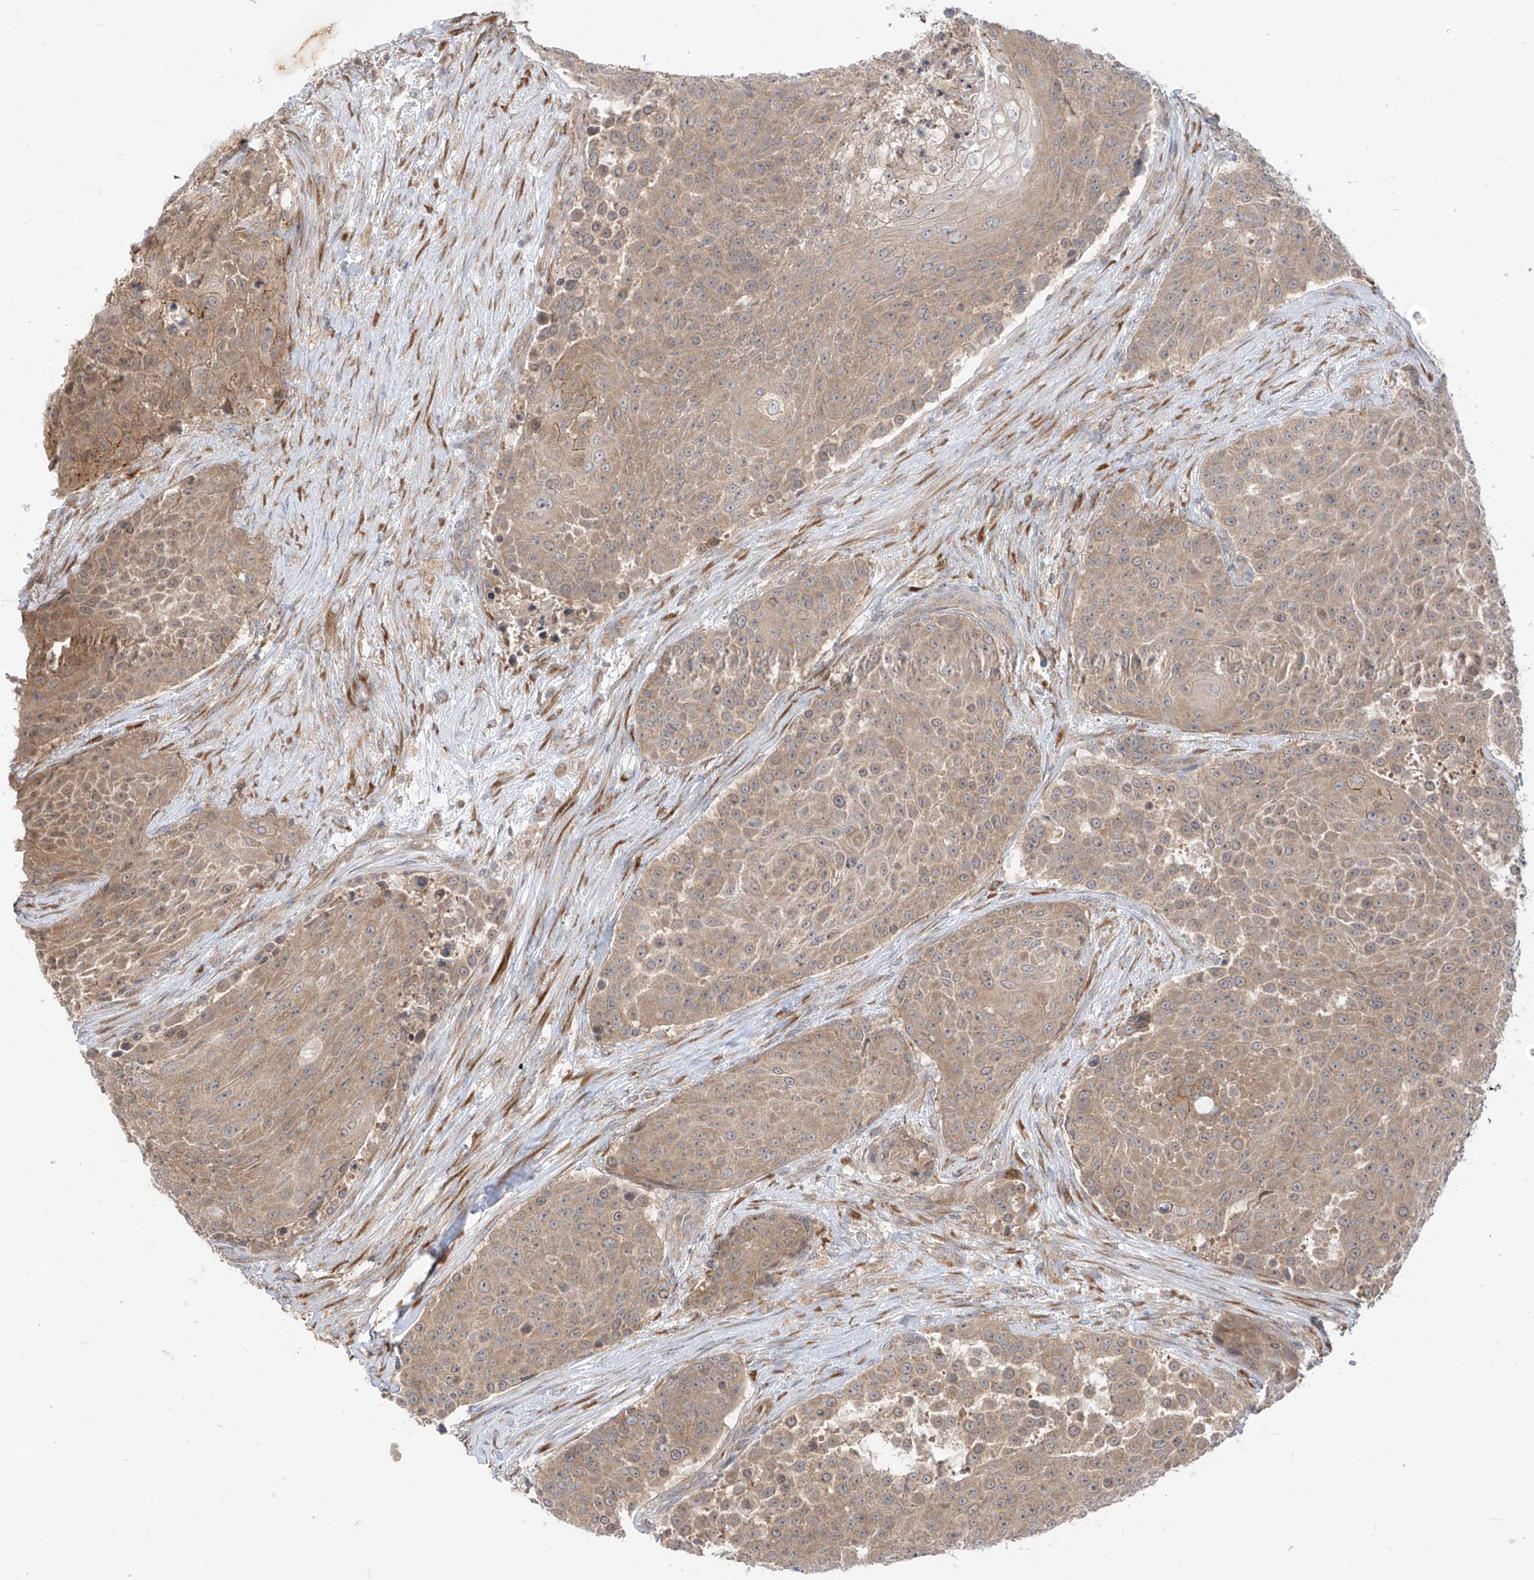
{"staining": {"intensity": "moderate", "quantity": ">75%", "location": "cytoplasmic/membranous"}, "tissue": "urothelial cancer", "cell_type": "Tumor cells", "image_type": "cancer", "snomed": [{"axis": "morphology", "description": "Urothelial carcinoma, High grade"}, {"axis": "topography", "description": "Urinary bladder"}], "caption": "DAB (3,3'-diaminobenzidine) immunohistochemical staining of human urothelial cancer reveals moderate cytoplasmic/membranous protein expression in about >75% of tumor cells.", "gene": "MTUS2", "patient": {"sex": "female", "age": 63}}